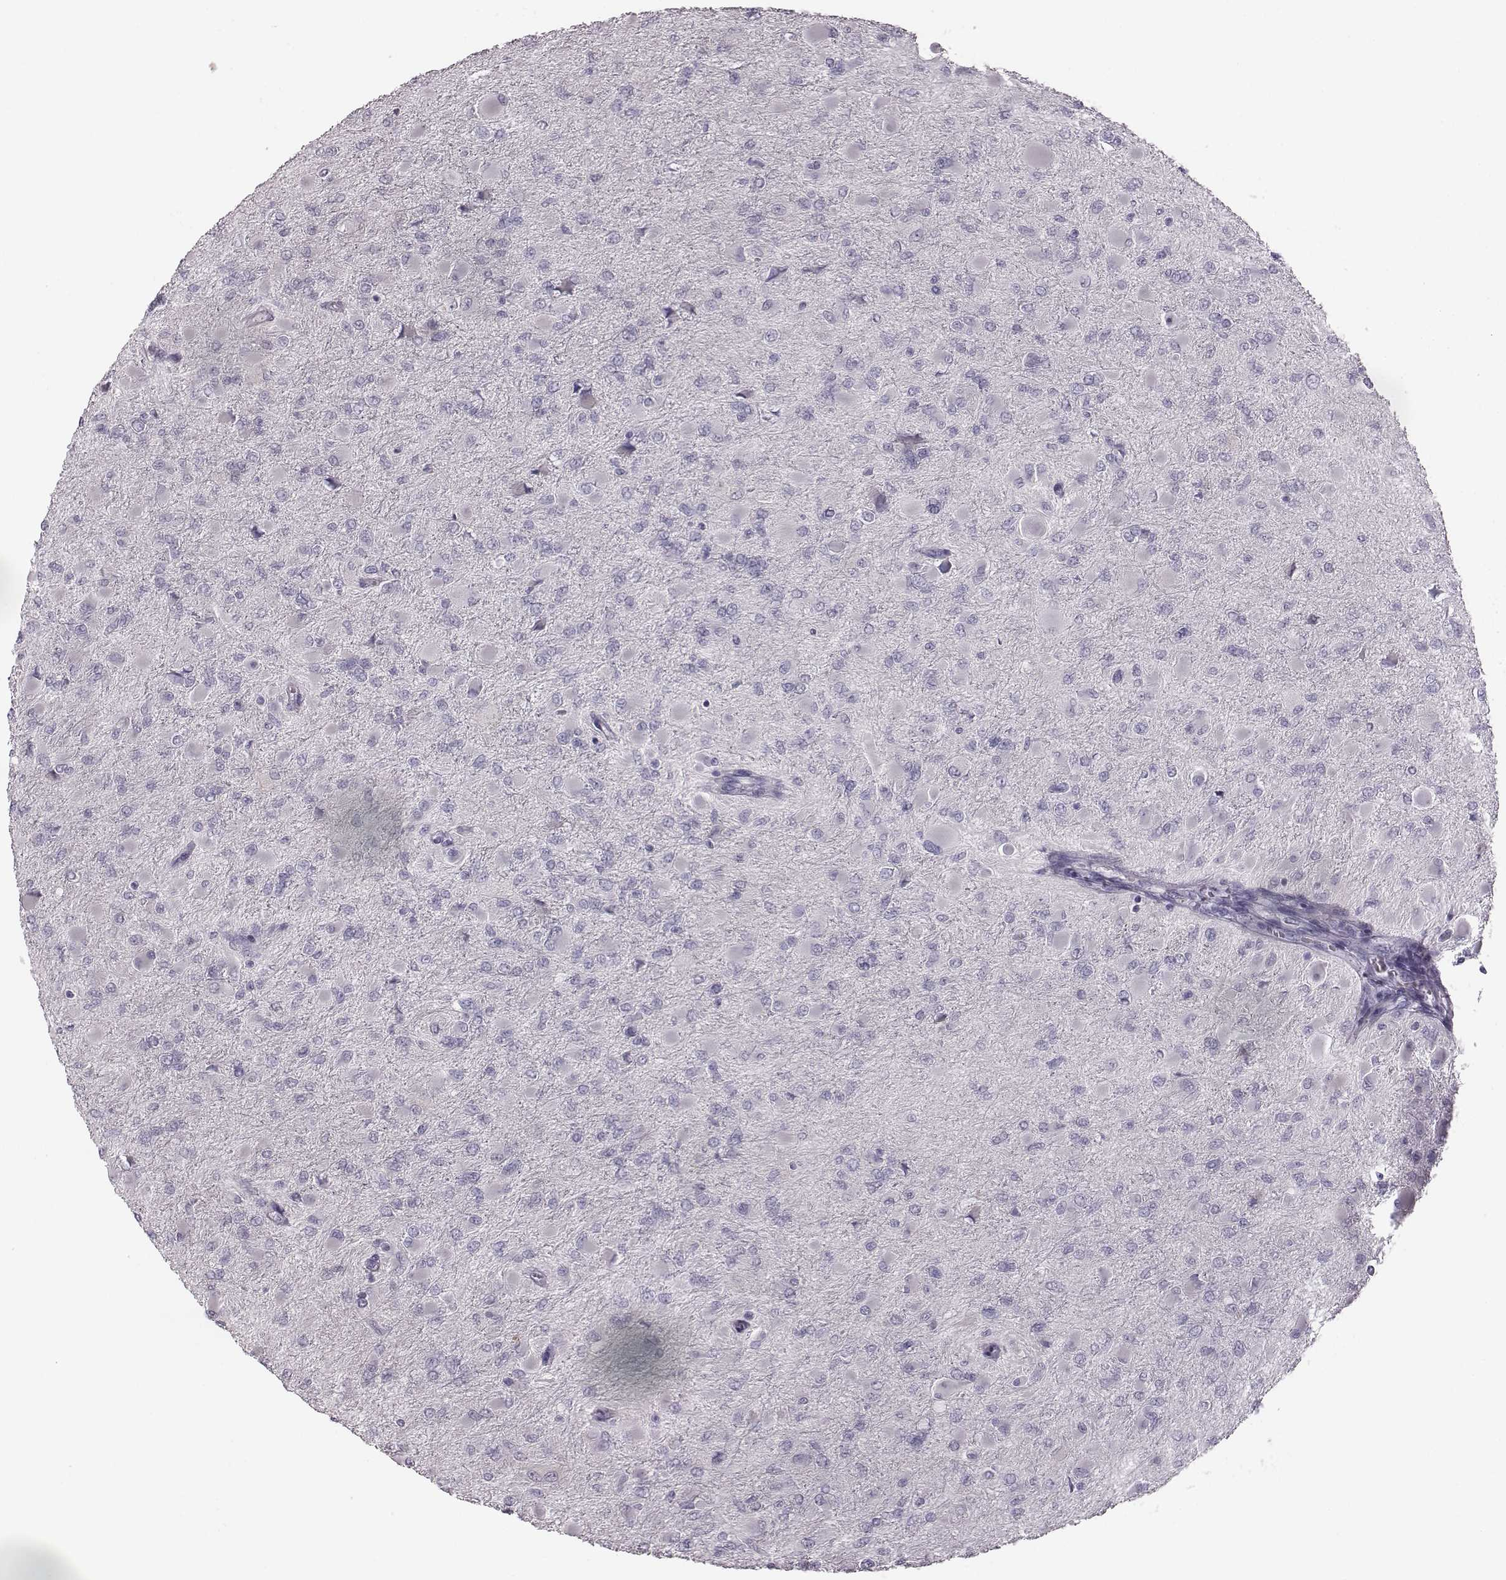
{"staining": {"intensity": "negative", "quantity": "none", "location": "none"}, "tissue": "glioma", "cell_type": "Tumor cells", "image_type": "cancer", "snomed": [{"axis": "morphology", "description": "Glioma, malignant, High grade"}, {"axis": "topography", "description": "Cerebral cortex"}], "caption": "Tumor cells show no significant protein positivity in high-grade glioma (malignant).", "gene": "CRISP1", "patient": {"sex": "female", "age": 36}}